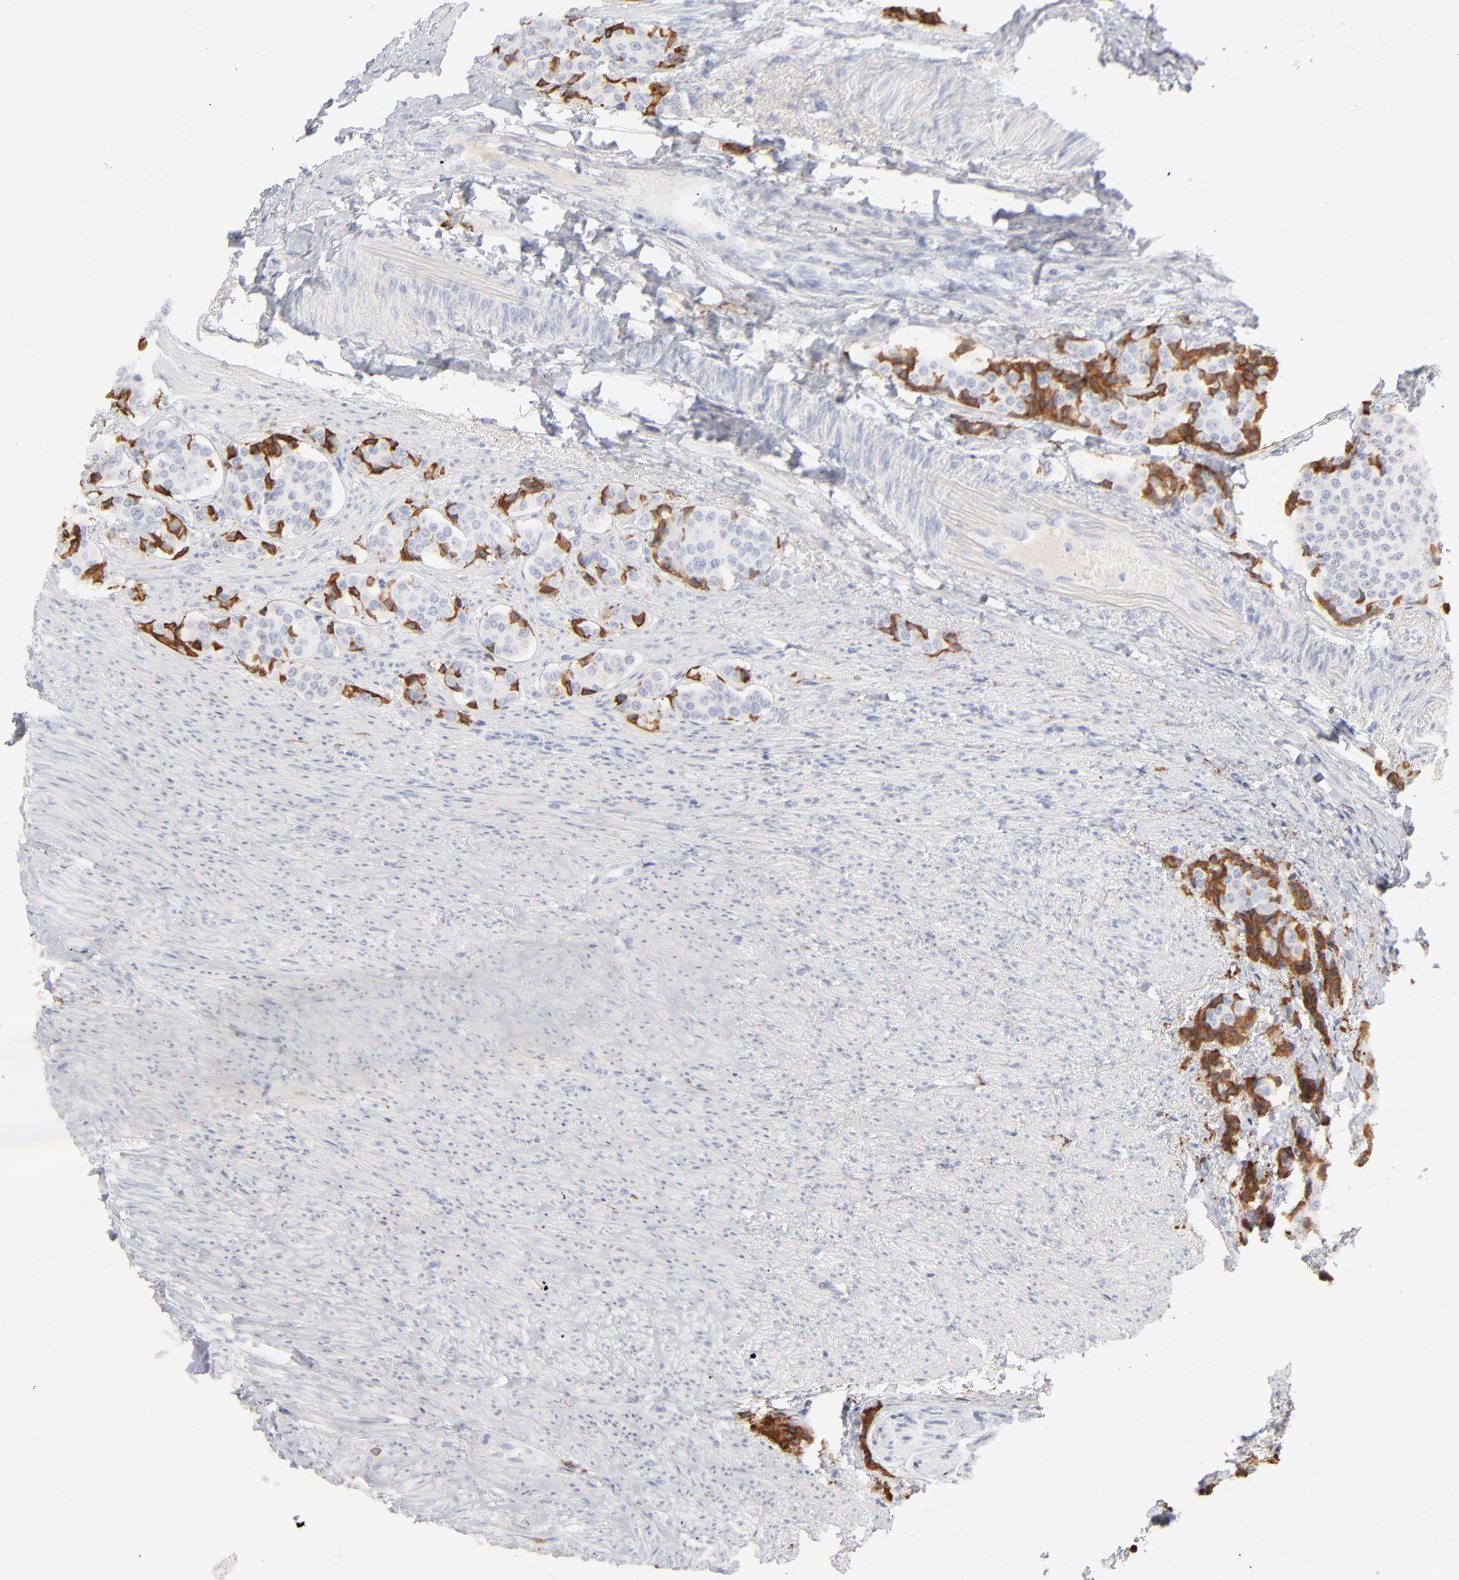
{"staining": {"intensity": "moderate", "quantity": "<25%", "location": "cytoplasmic/membranous"}, "tissue": "carcinoid", "cell_type": "Tumor cells", "image_type": "cancer", "snomed": [{"axis": "morphology", "description": "Carcinoid, malignant, NOS"}, {"axis": "topography", "description": "Colon"}], "caption": "A high-resolution image shows immunohistochemistry staining of malignant carcinoid, which reveals moderate cytoplasmic/membranous expression in about <25% of tumor cells. Nuclei are stained in blue.", "gene": "APOH", "patient": {"sex": "female", "age": 61}}